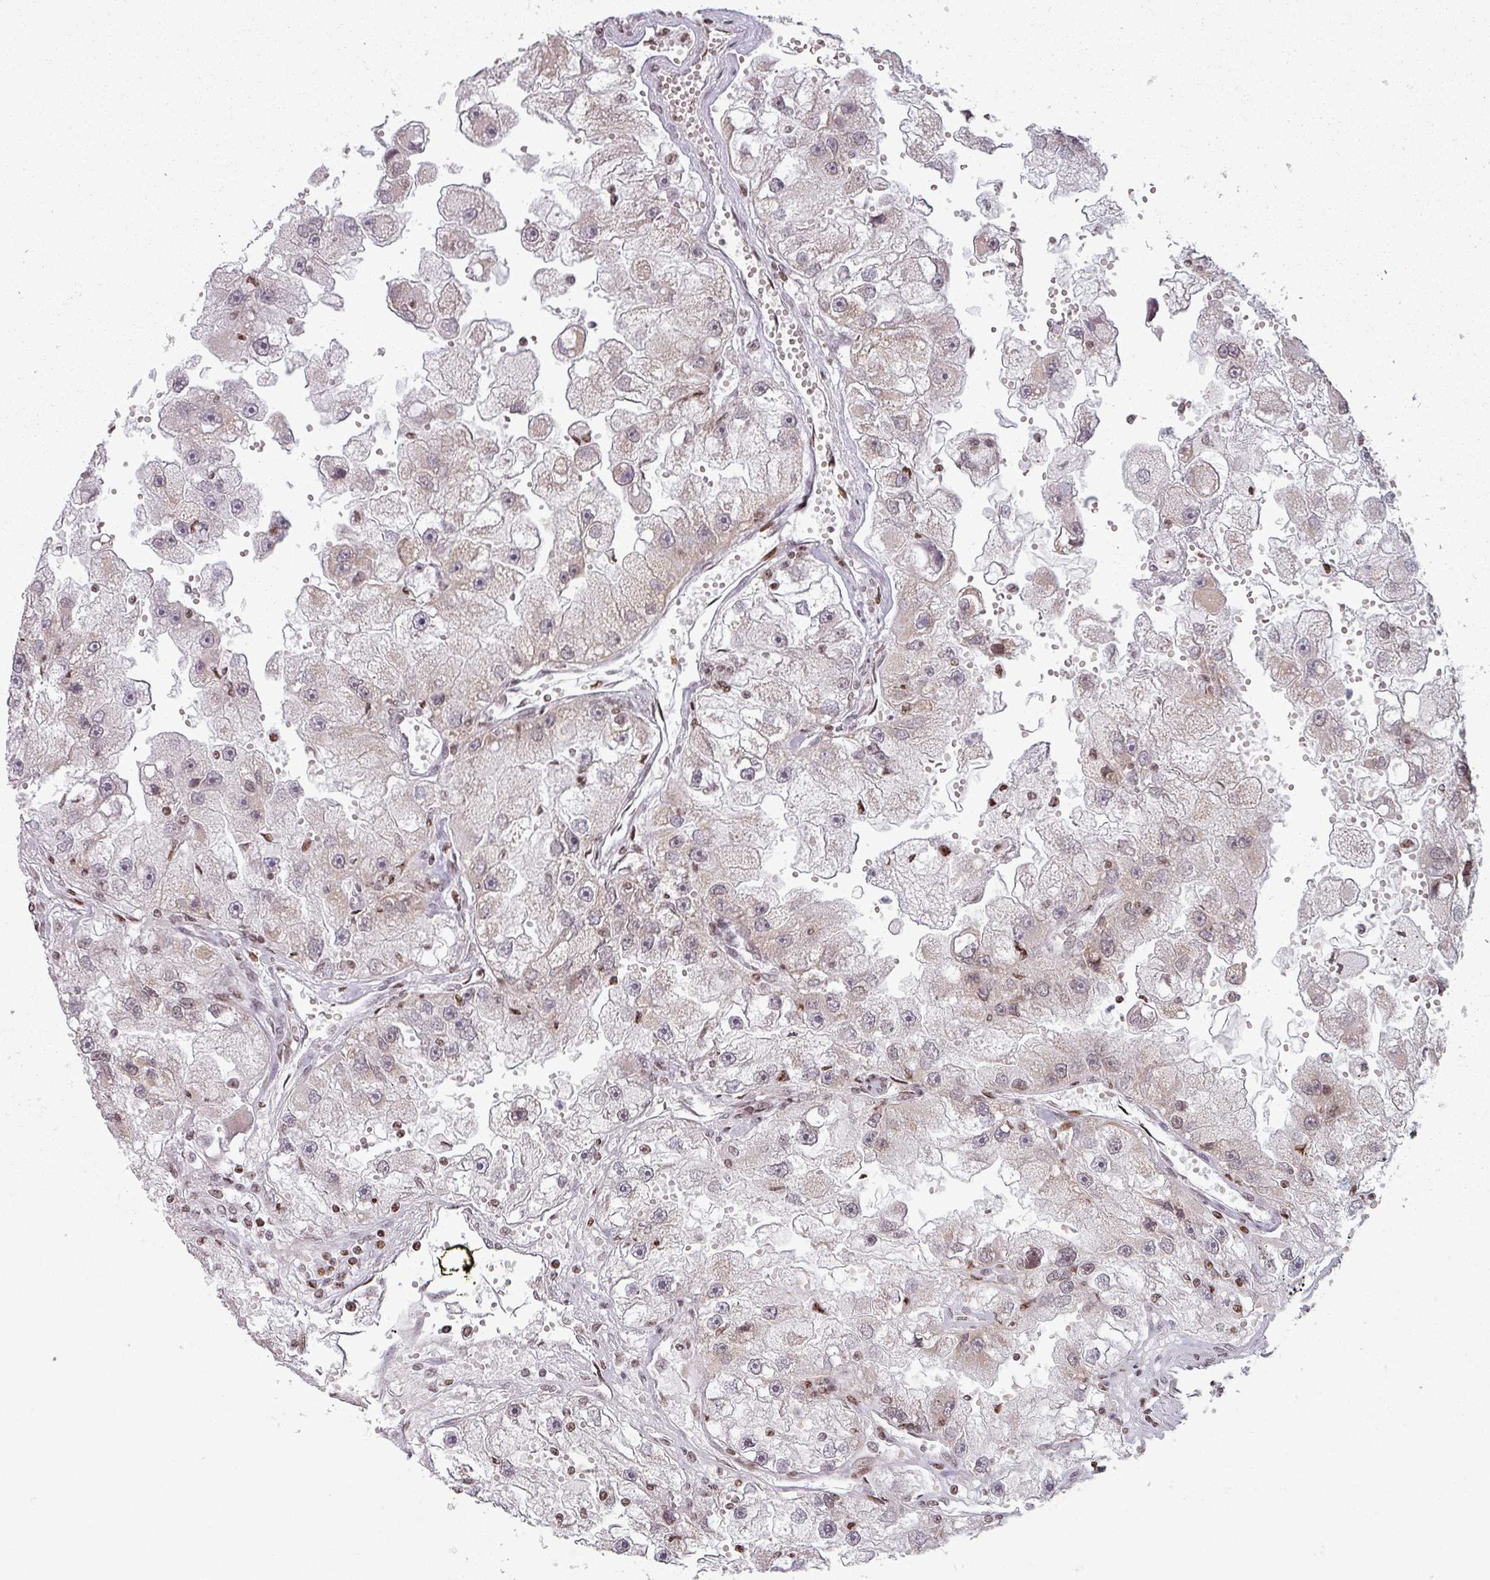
{"staining": {"intensity": "weak", "quantity": "25%-75%", "location": "cytoplasmic/membranous,nuclear"}, "tissue": "renal cancer", "cell_type": "Tumor cells", "image_type": "cancer", "snomed": [{"axis": "morphology", "description": "Adenocarcinoma, NOS"}, {"axis": "topography", "description": "Kidney"}], "caption": "This image demonstrates immunohistochemistry staining of adenocarcinoma (renal), with low weak cytoplasmic/membranous and nuclear positivity in about 25%-75% of tumor cells.", "gene": "NCOR1", "patient": {"sex": "male", "age": 63}}